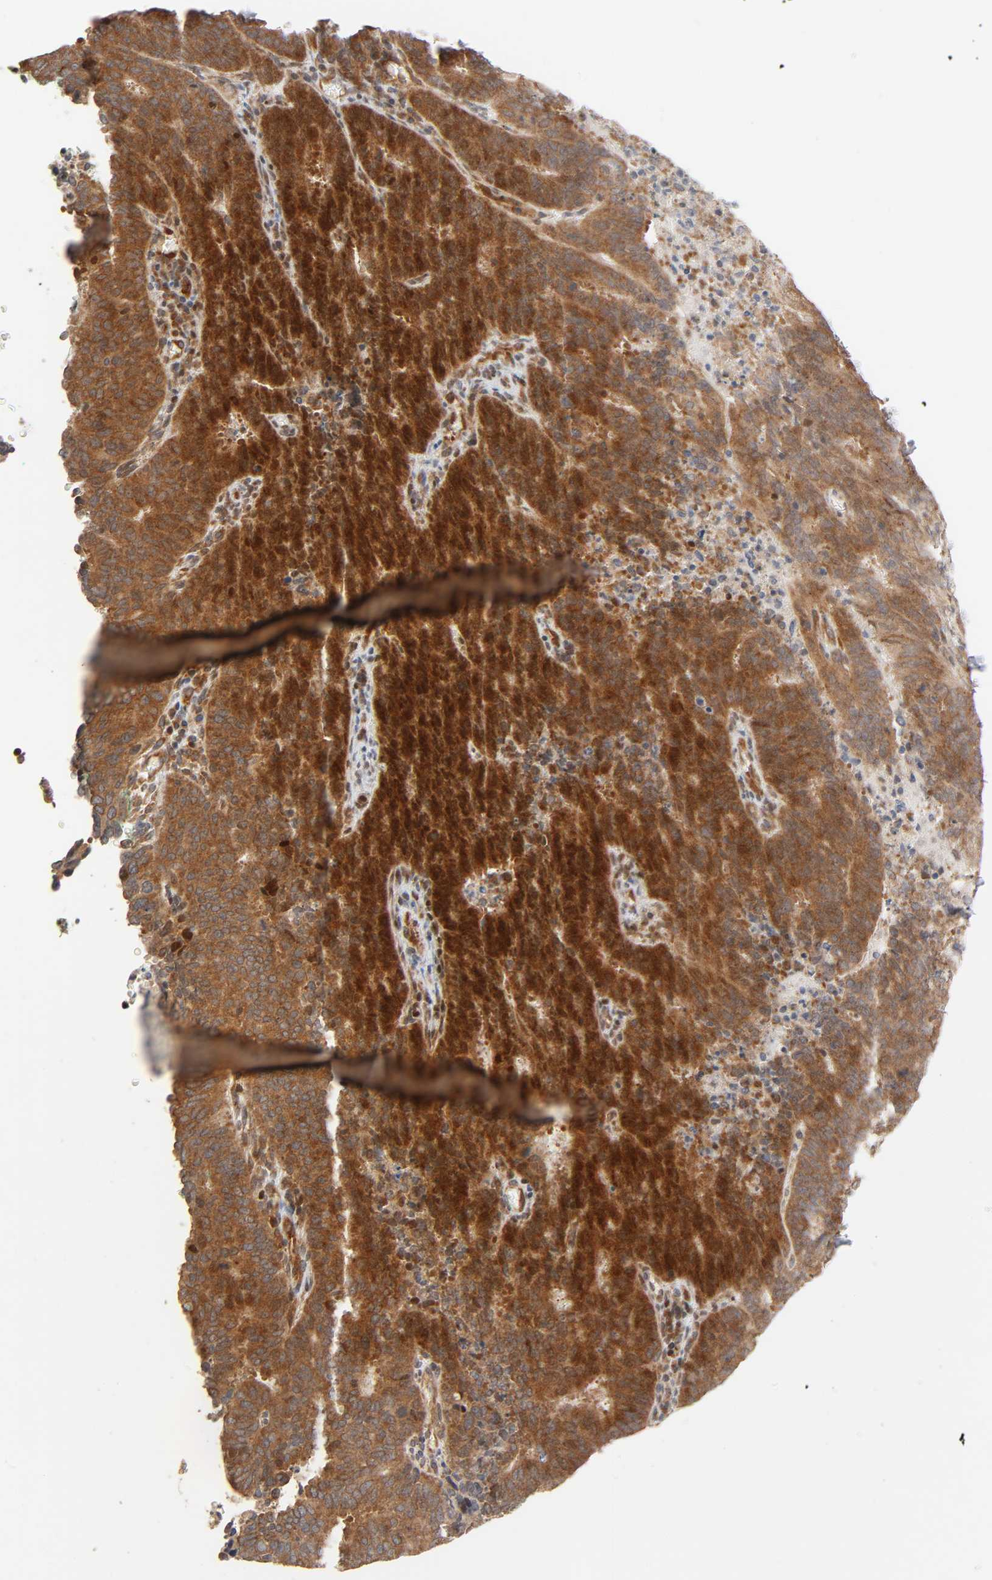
{"staining": {"intensity": "moderate", "quantity": ">75%", "location": "cytoplasmic/membranous"}, "tissue": "cervical cancer", "cell_type": "Tumor cells", "image_type": "cancer", "snomed": [{"axis": "morphology", "description": "Adenocarcinoma, NOS"}, {"axis": "topography", "description": "Cervix"}], "caption": "High-power microscopy captured an IHC image of cervical cancer, revealing moderate cytoplasmic/membranous expression in approximately >75% of tumor cells.", "gene": "NEMF", "patient": {"sex": "female", "age": 44}}